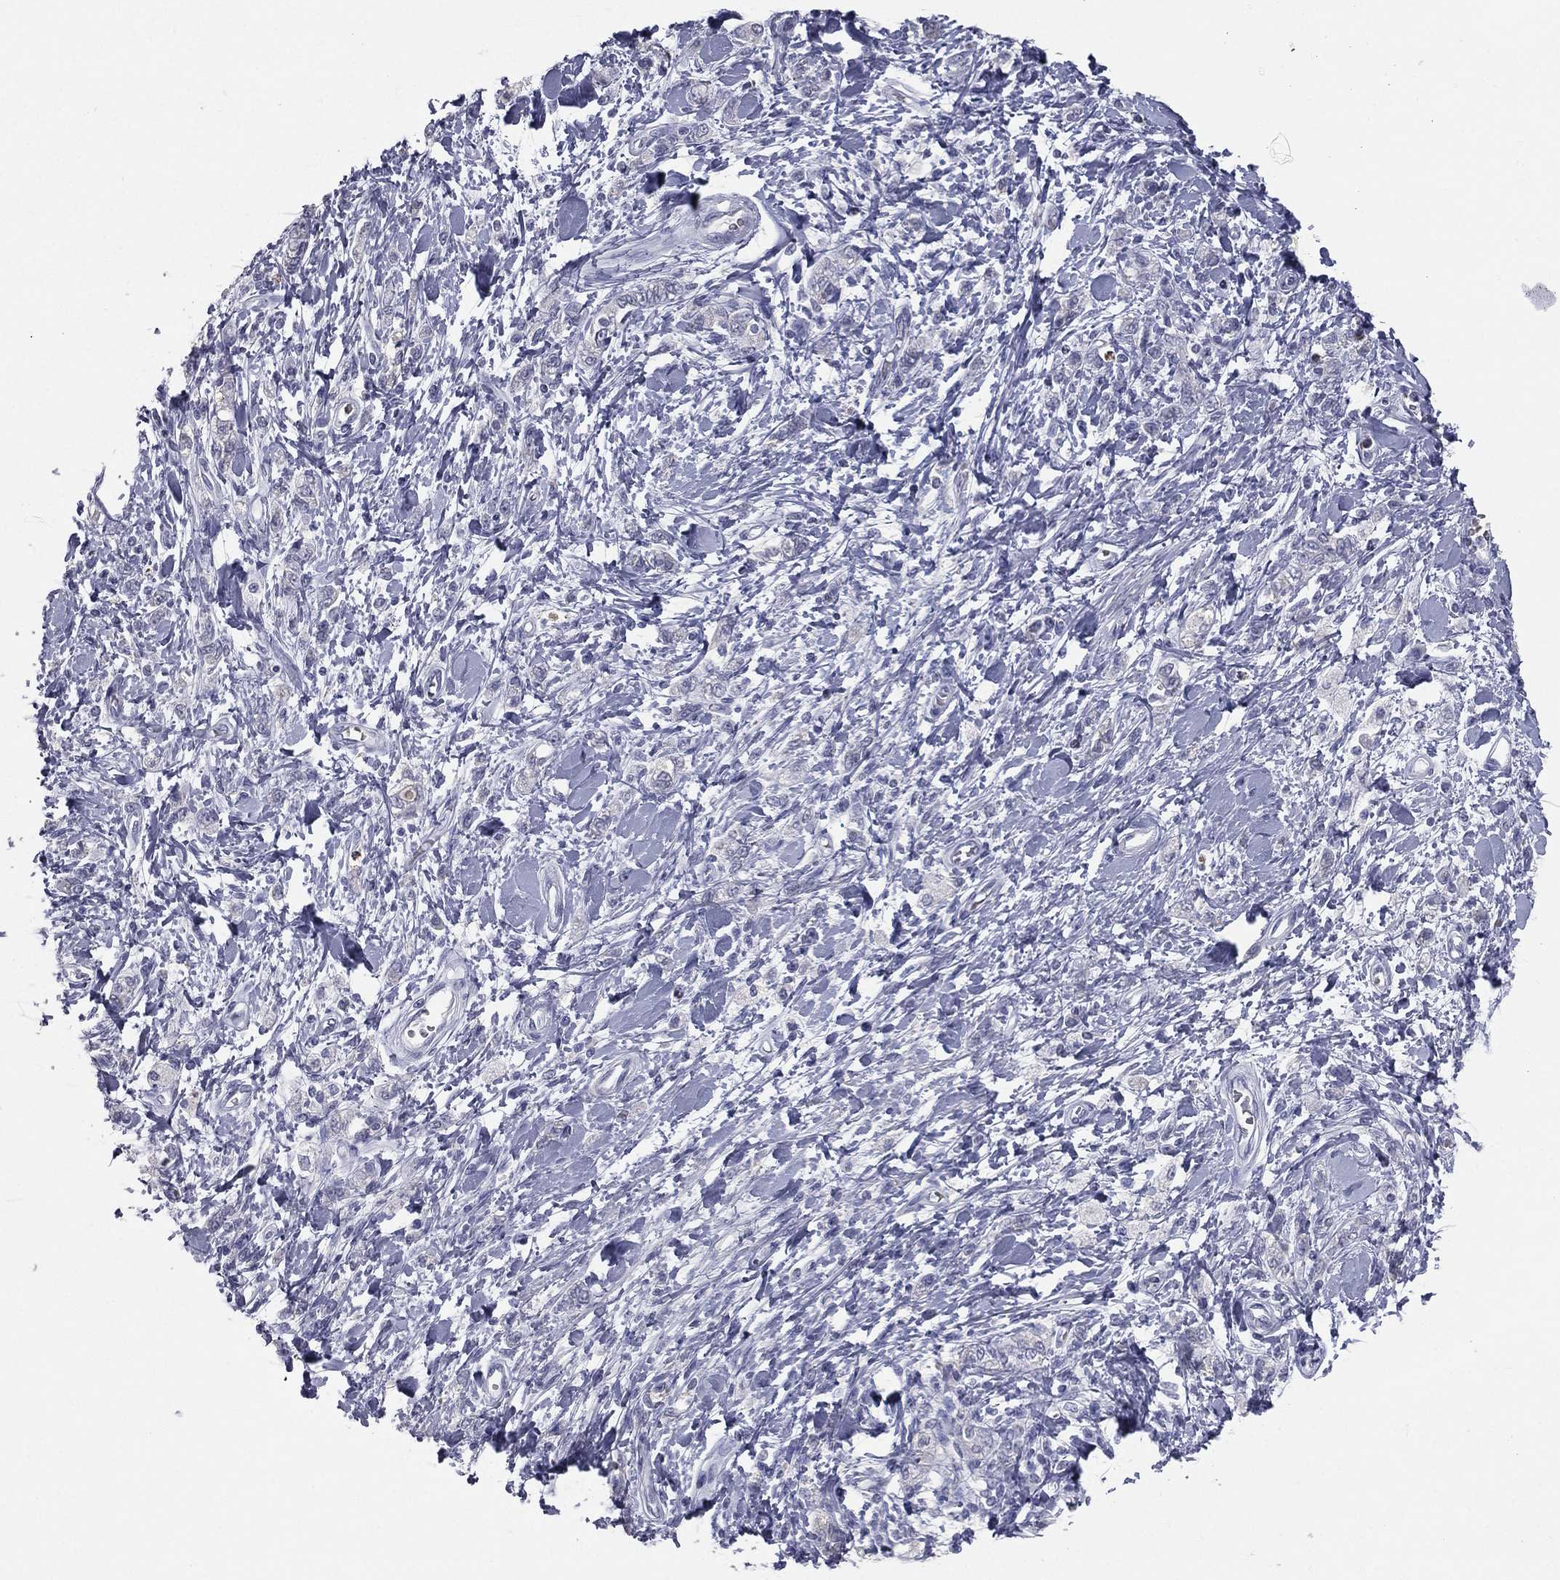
{"staining": {"intensity": "negative", "quantity": "none", "location": "none"}, "tissue": "stomach cancer", "cell_type": "Tumor cells", "image_type": "cancer", "snomed": [{"axis": "morphology", "description": "Adenocarcinoma, NOS"}, {"axis": "topography", "description": "Stomach"}], "caption": "Immunohistochemistry (IHC) of stomach cancer (adenocarcinoma) demonstrates no positivity in tumor cells.", "gene": "ESX1", "patient": {"sex": "male", "age": 77}}